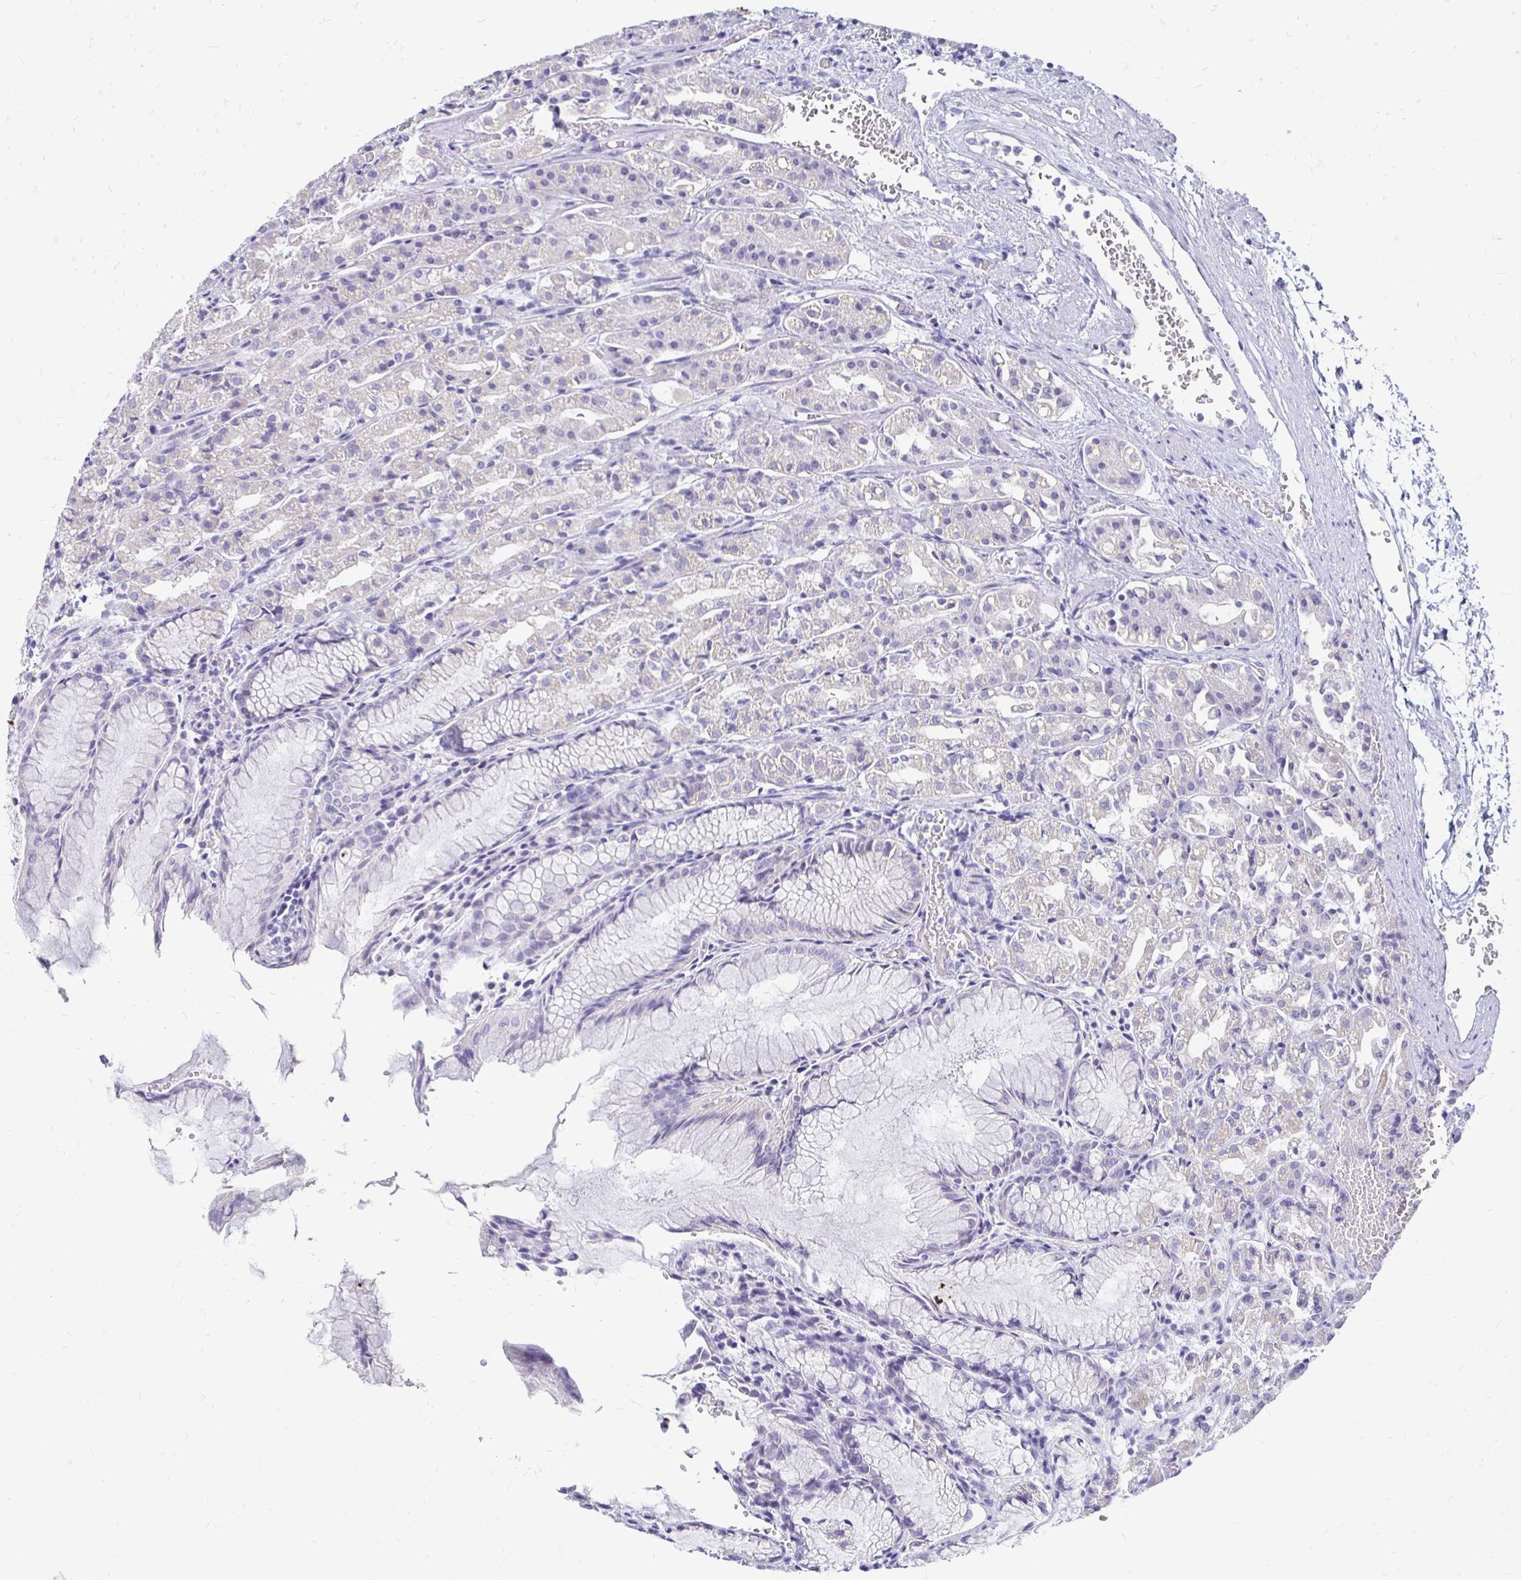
{"staining": {"intensity": "negative", "quantity": "none", "location": "none"}, "tissue": "stomach", "cell_type": "Glandular cells", "image_type": "normal", "snomed": [{"axis": "morphology", "description": "Normal tissue, NOS"}, {"axis": "topography", "description": "Stomach"}], "caption": "DAB (3,3'-diaminobenzidine) immunohistochemical staining of normal stomach shows no significant positivity in glandular cells. Nuclei are stained in blue.", "gene": "PEG10", "patient": {"sex": "female", "age": 57}}